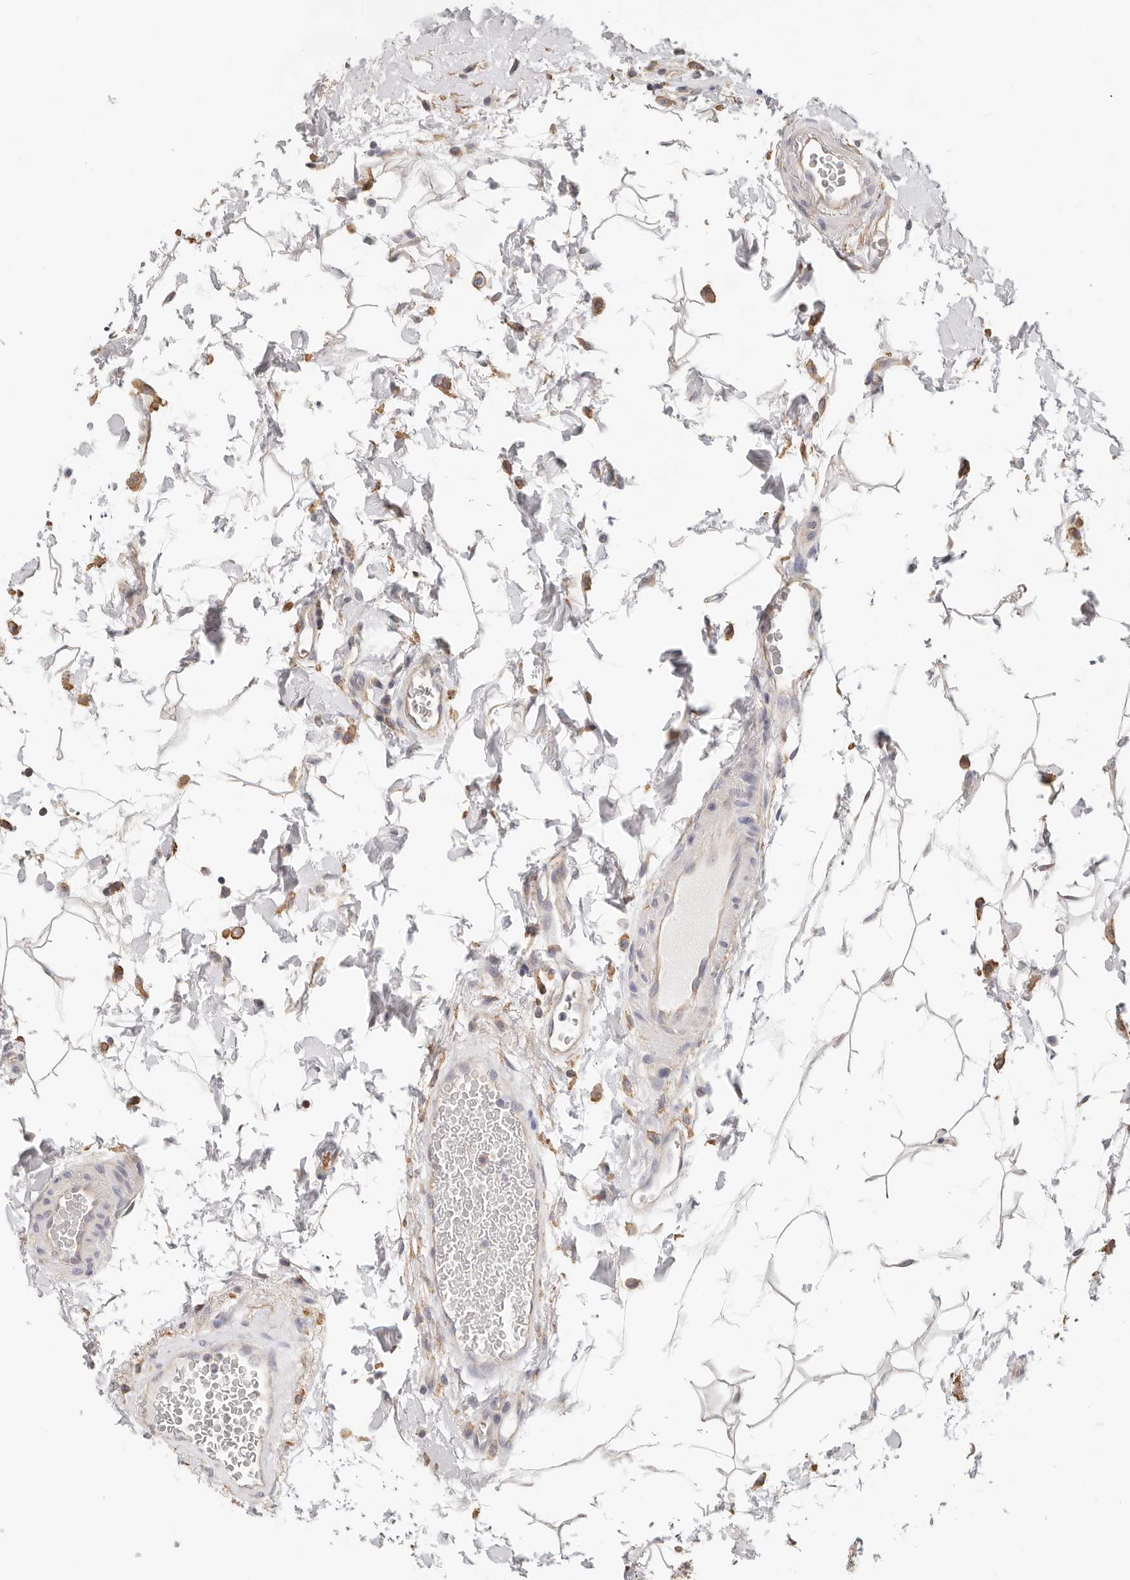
{"staining": {"intensity": "weak", "quantity": ">75%", "location": "cytoplasmic/membranous"}, "tissue": "colon", "cell_type": "Endothelial cells", "image_type": "normal", "snomed": [{"axis": "morphology", "description": "Normal tissue, NOS"}, {"axis": "topography", "description": "Colon"}], "caption": "This photomicrograph demonstrates normal colon stained with immunohistochemistry to label a protein in brown. The cytoplasmic/membranous of endothelial cells show weak positivity for the protein. Nuclei are counter-stained blue.", "gene": "AFDN", "patient": {"sex": "female", "age": 79}}